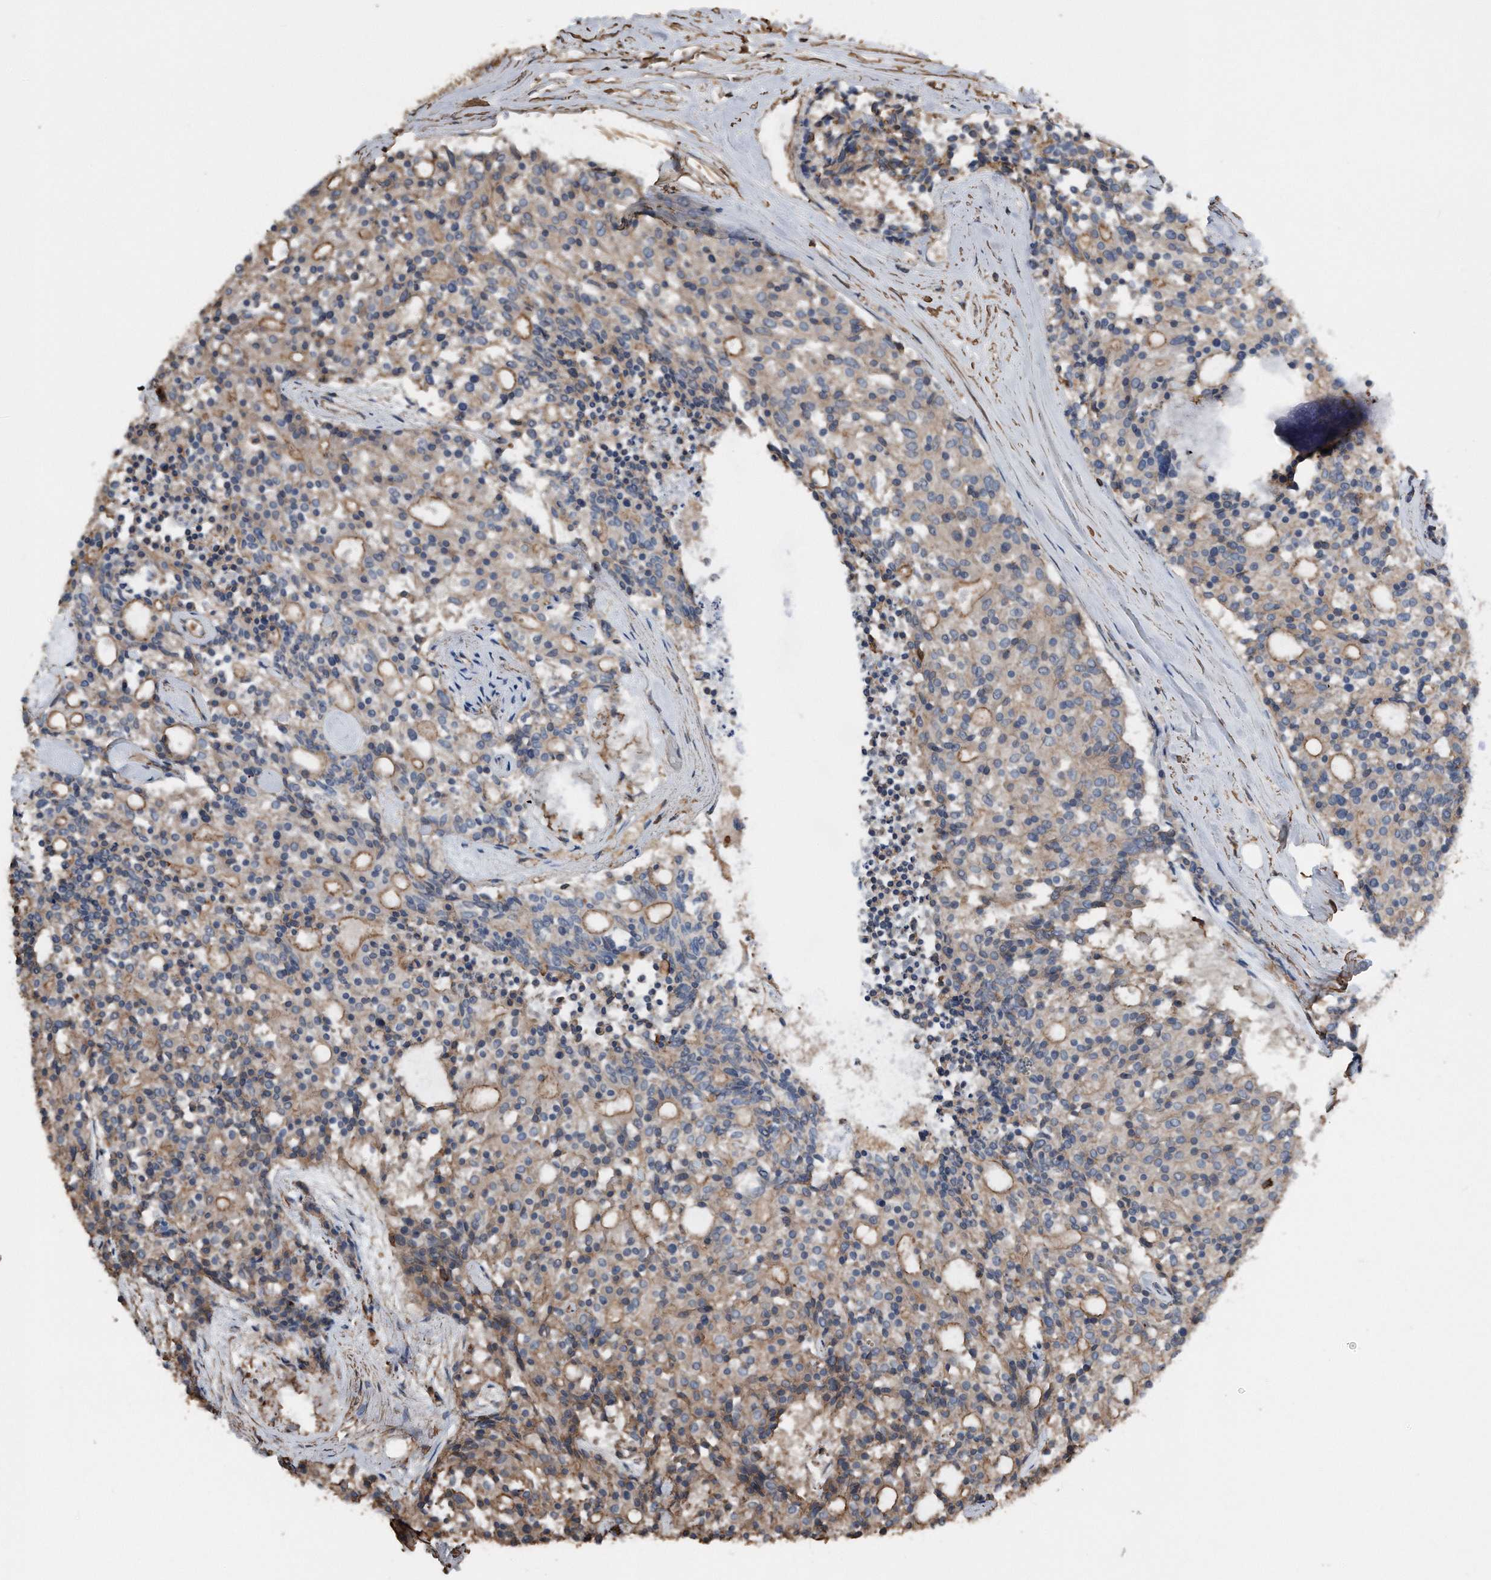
{"staining": {"intensity": "moderate", "quantity": "25%-75%", "location": "cytoplasmic/membranous"}, "tissue": "carcinoid", "cell_type": "Tumor cells", "image_type": "cancer", "snomed": [{"axis": "morphology", "description": "Carcinoid, malignant, NOS"}, {"axis": "topography", "description": "Pancreas"}], "caption": "High-power microscopy captured an immunohistochemistry photomicrograph of carcinoid, revealing moderate cytoplasmic/membranous expression in approximately 25%-75% of tumor cells.", "gene": "RSPO3", "patient": {"sex": "female", "age": 54}}